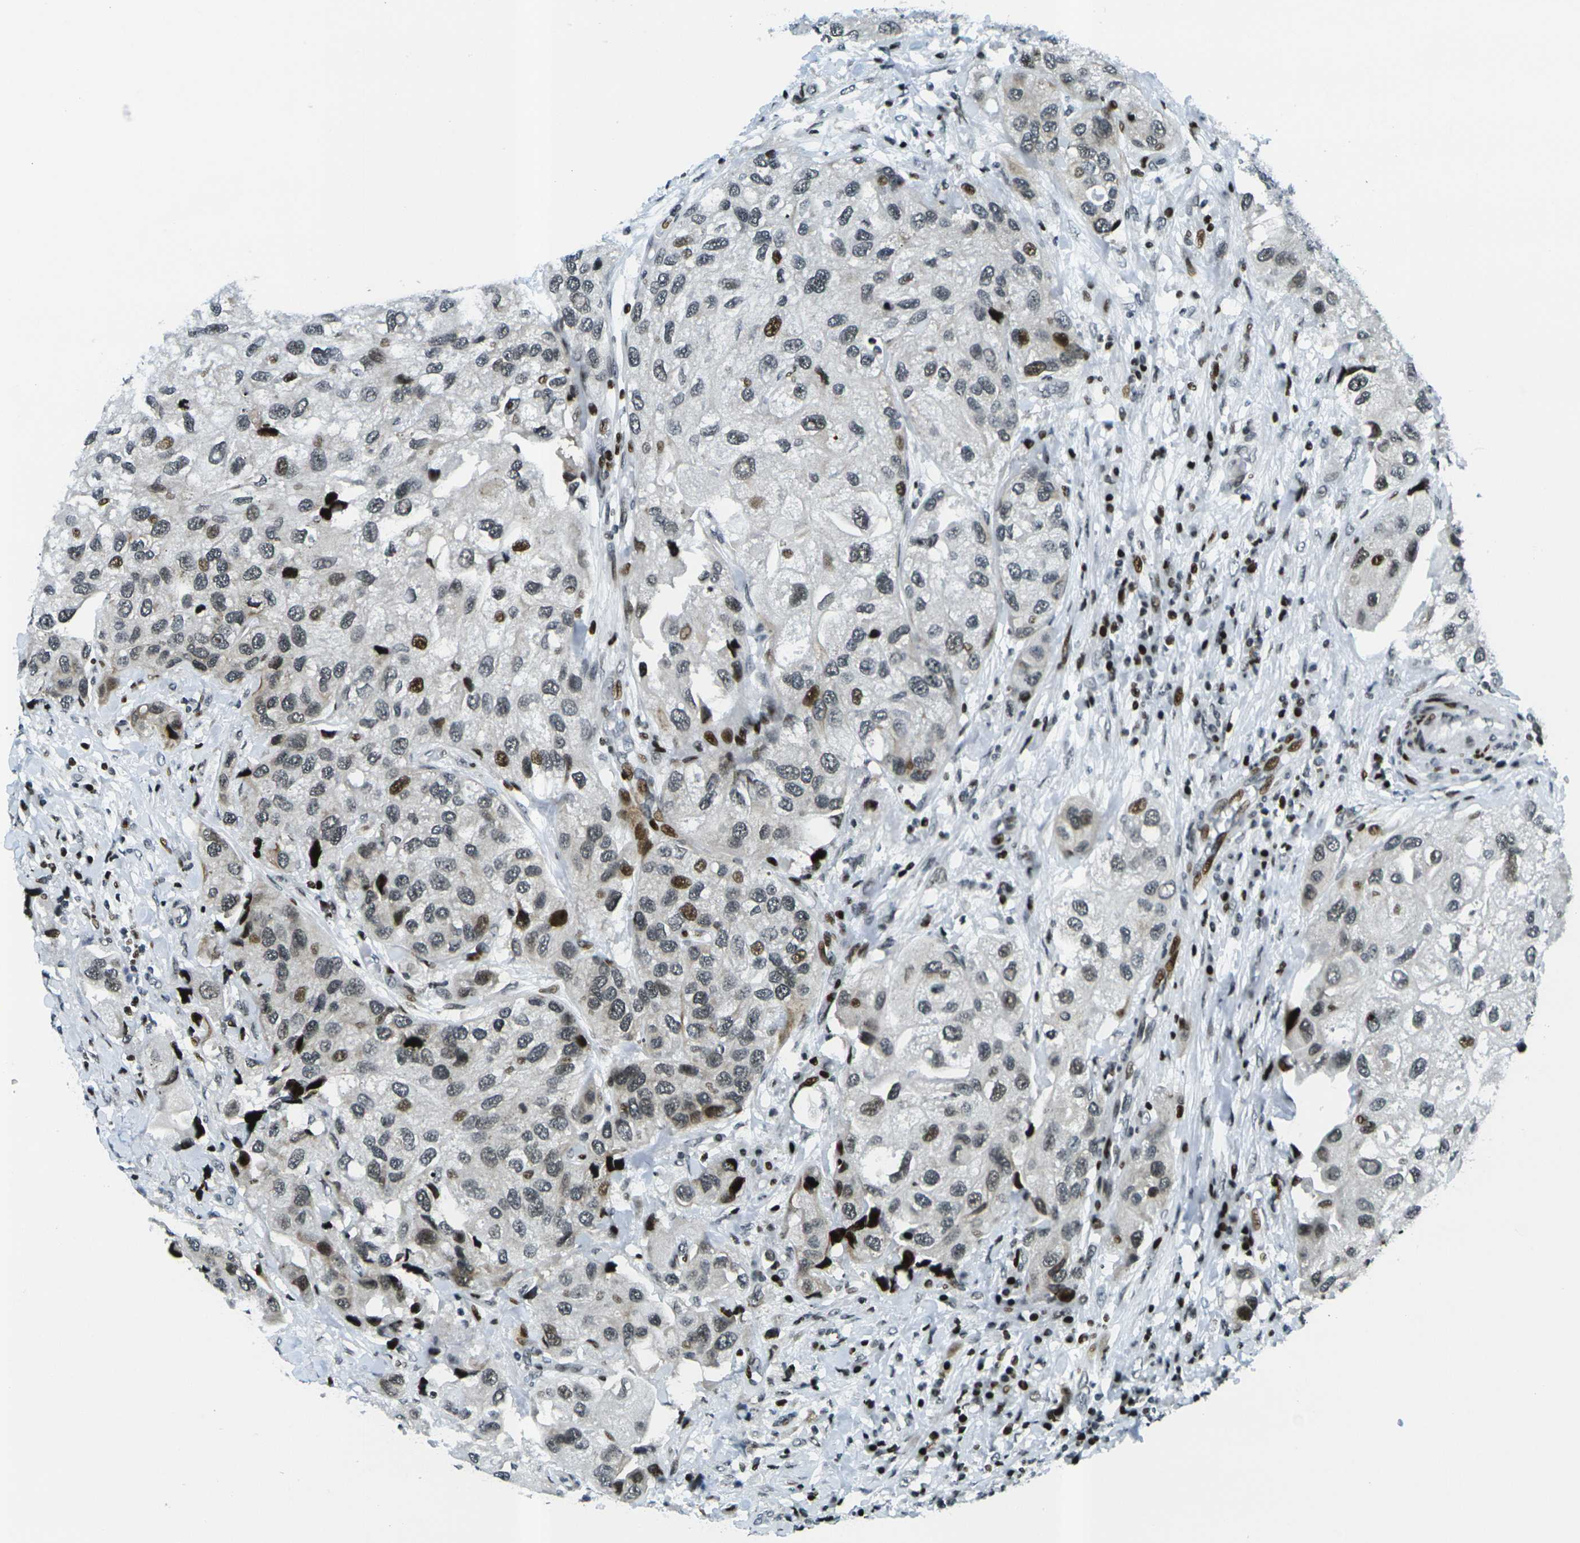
{"staining": {"intensity": "moderate", "quantity": "25%-75%", "location": "cytoplasmic/membranous,nuclear"}, "tissue": "urothelial cancer", "cell_type": "Tumor cells", "image_type": "cancer", "snomed": [{"axis": "morphology", "description": "Urothelial carcinoma, High grade"}, {"axis": "topography", "description": "Urinary bladder"}], "caption": "Immunohistochemical staining of human urothelial cancer reveals moderate cytoplasmic/membranous and nuclear protein staining in approximately 25%-75% of tumor cells.", "gene": "H3-3A", "patient": {"sex": "female", "age": 64}}